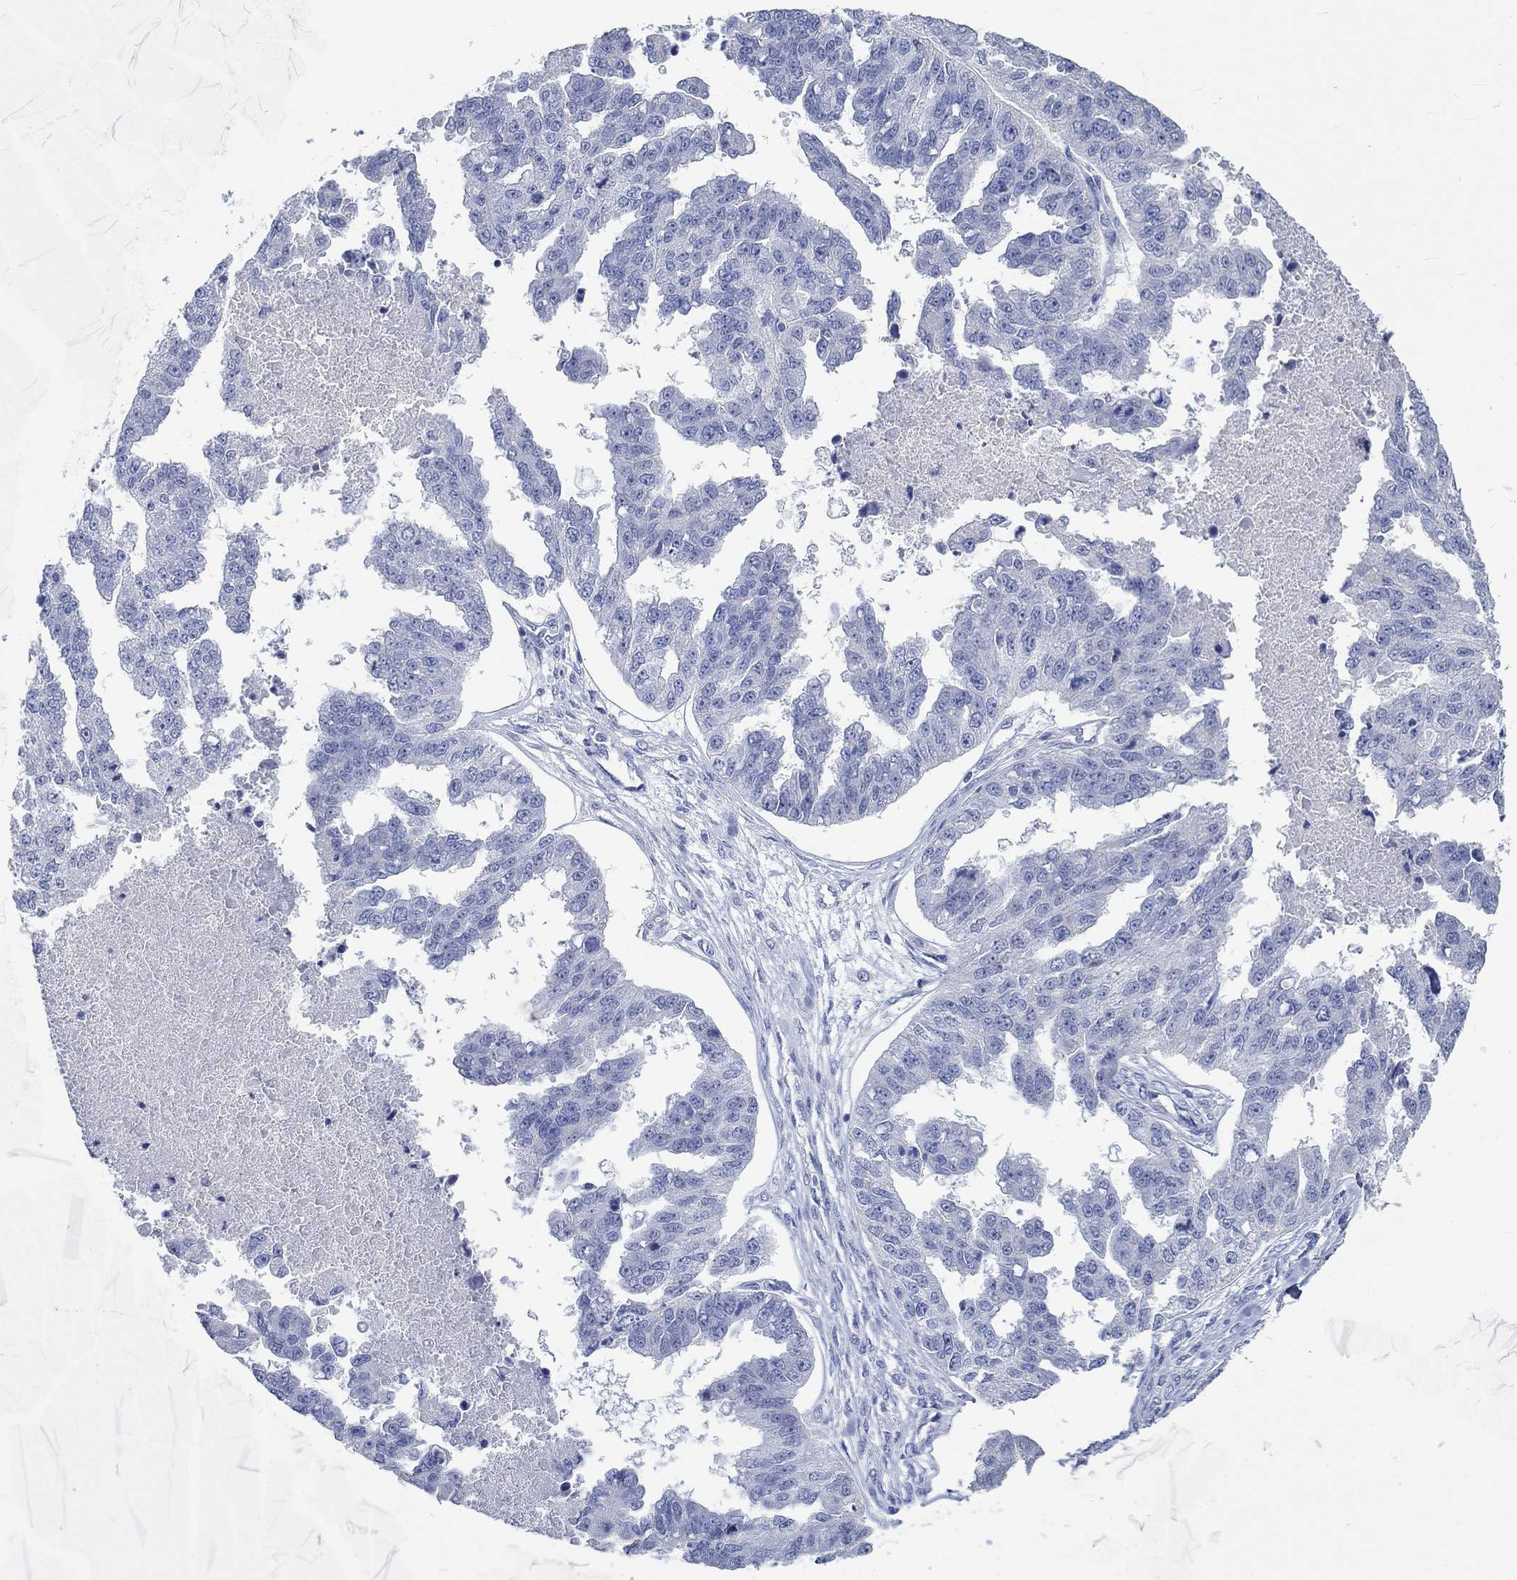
{"staining": {"intensity": "negative", "quantity": "none", "location": "none"}, "tissue": "ovarian cancer", "cell_type": "Tumor cells", "image_type": "cancer", "snomed": [{"axis": "morphology", "description": "Cystadenocarcinoma, serous, NOS"}, {"axis": "topography", "description": "Ovary"}], "caption": "Tumor cells show no significant positivity in ovarian cancer (serous cystadenocarcinoma).", "gene": "C4orf47", "patient": {"sex": "female", "age": 58}}